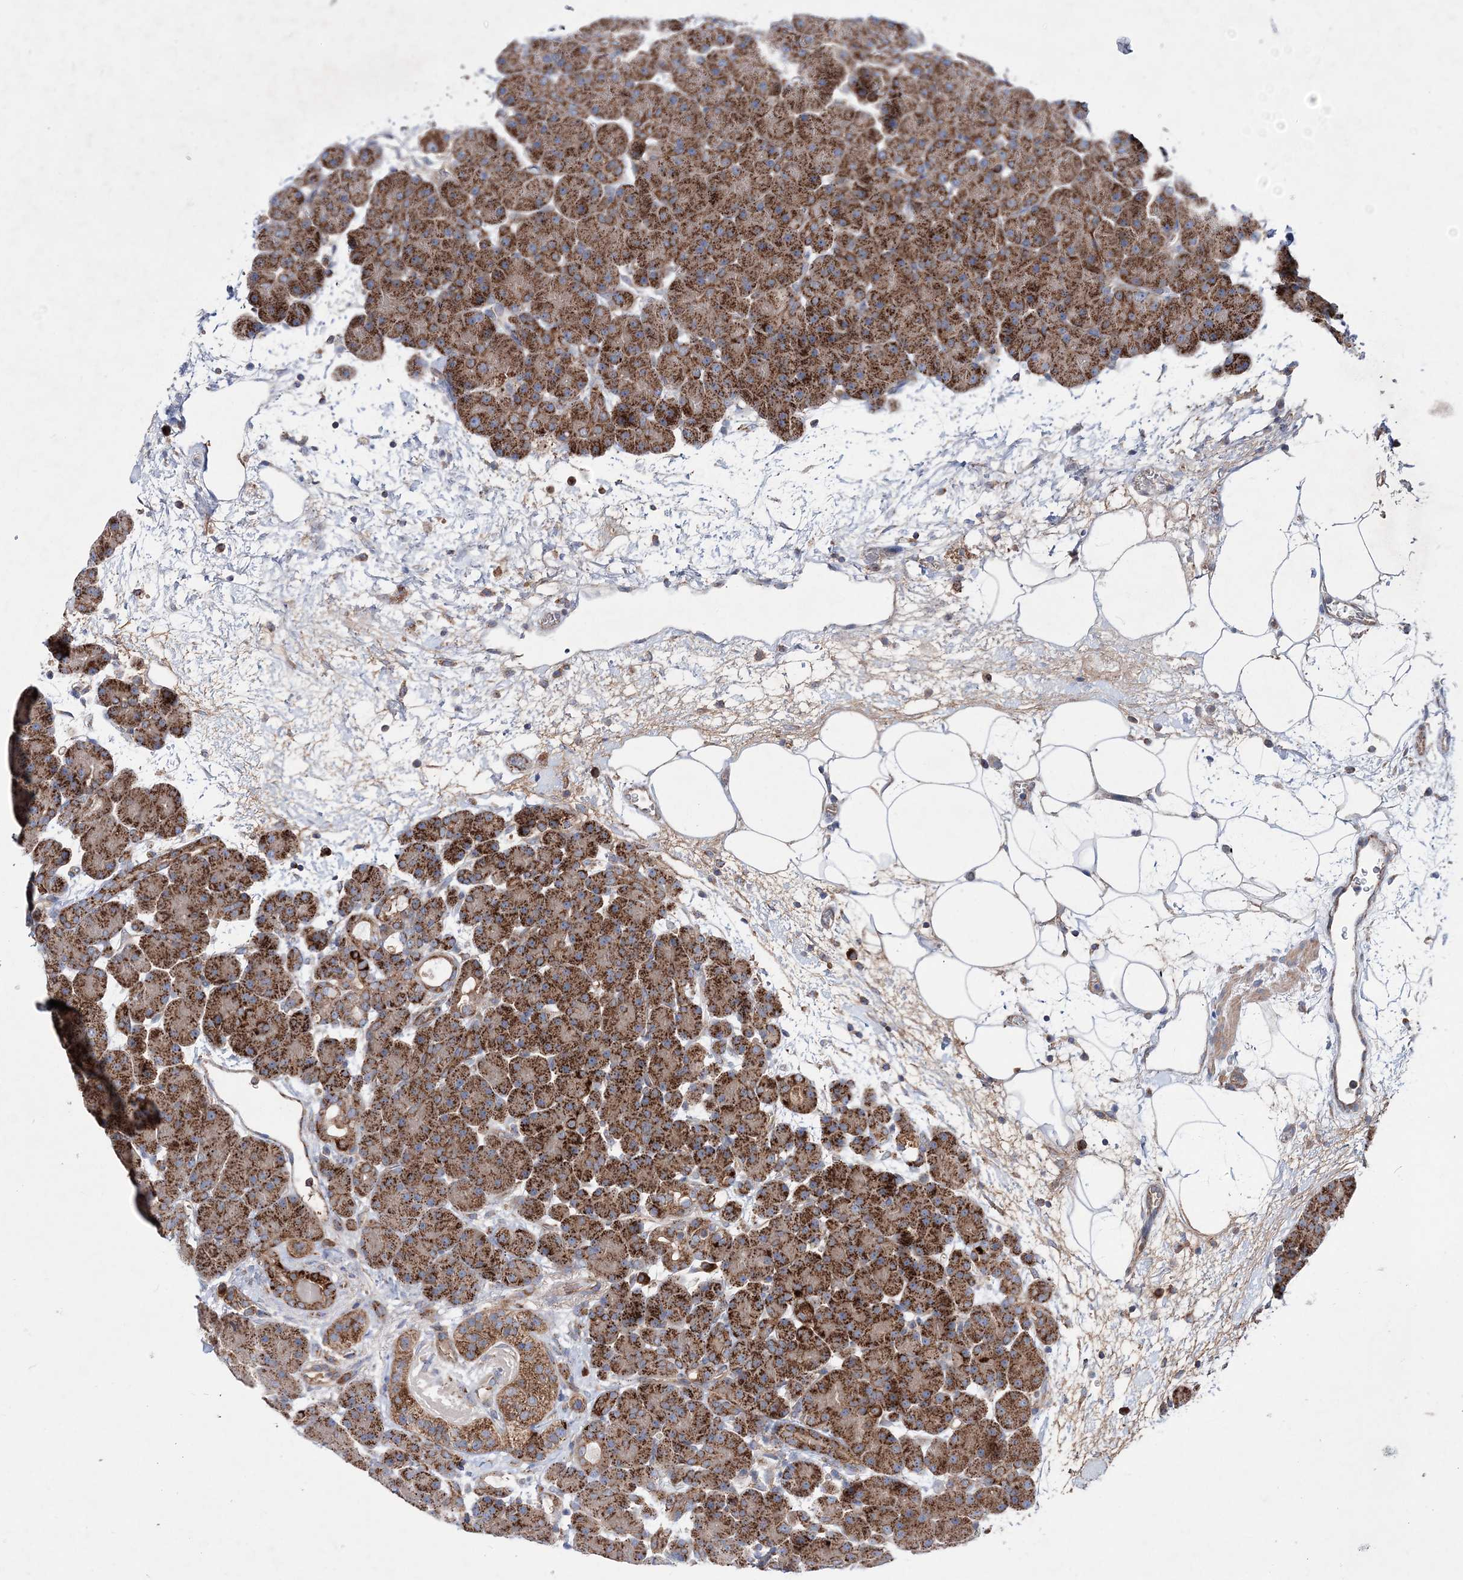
{"staining": {"intensity": "strong", "quantity": ">75%", "location": "cytoplasmic/membranous"}, "tissue": "pancreas", "cell_type": "Exocrine glandular cells", "image_type": "normal", "snomed": [{"axis": "morphology", "description": "Normal tissue, NOS"}, {"axis": "topography", "description": "Pancreas"}], "caption": "An image of pancreas stained for a protein exhibits strong cytoplasmic/membranous brown staining in exocrine glandular cells.", "gene": "NGLY1", "patient": {"sex": "male", "age": 66}}